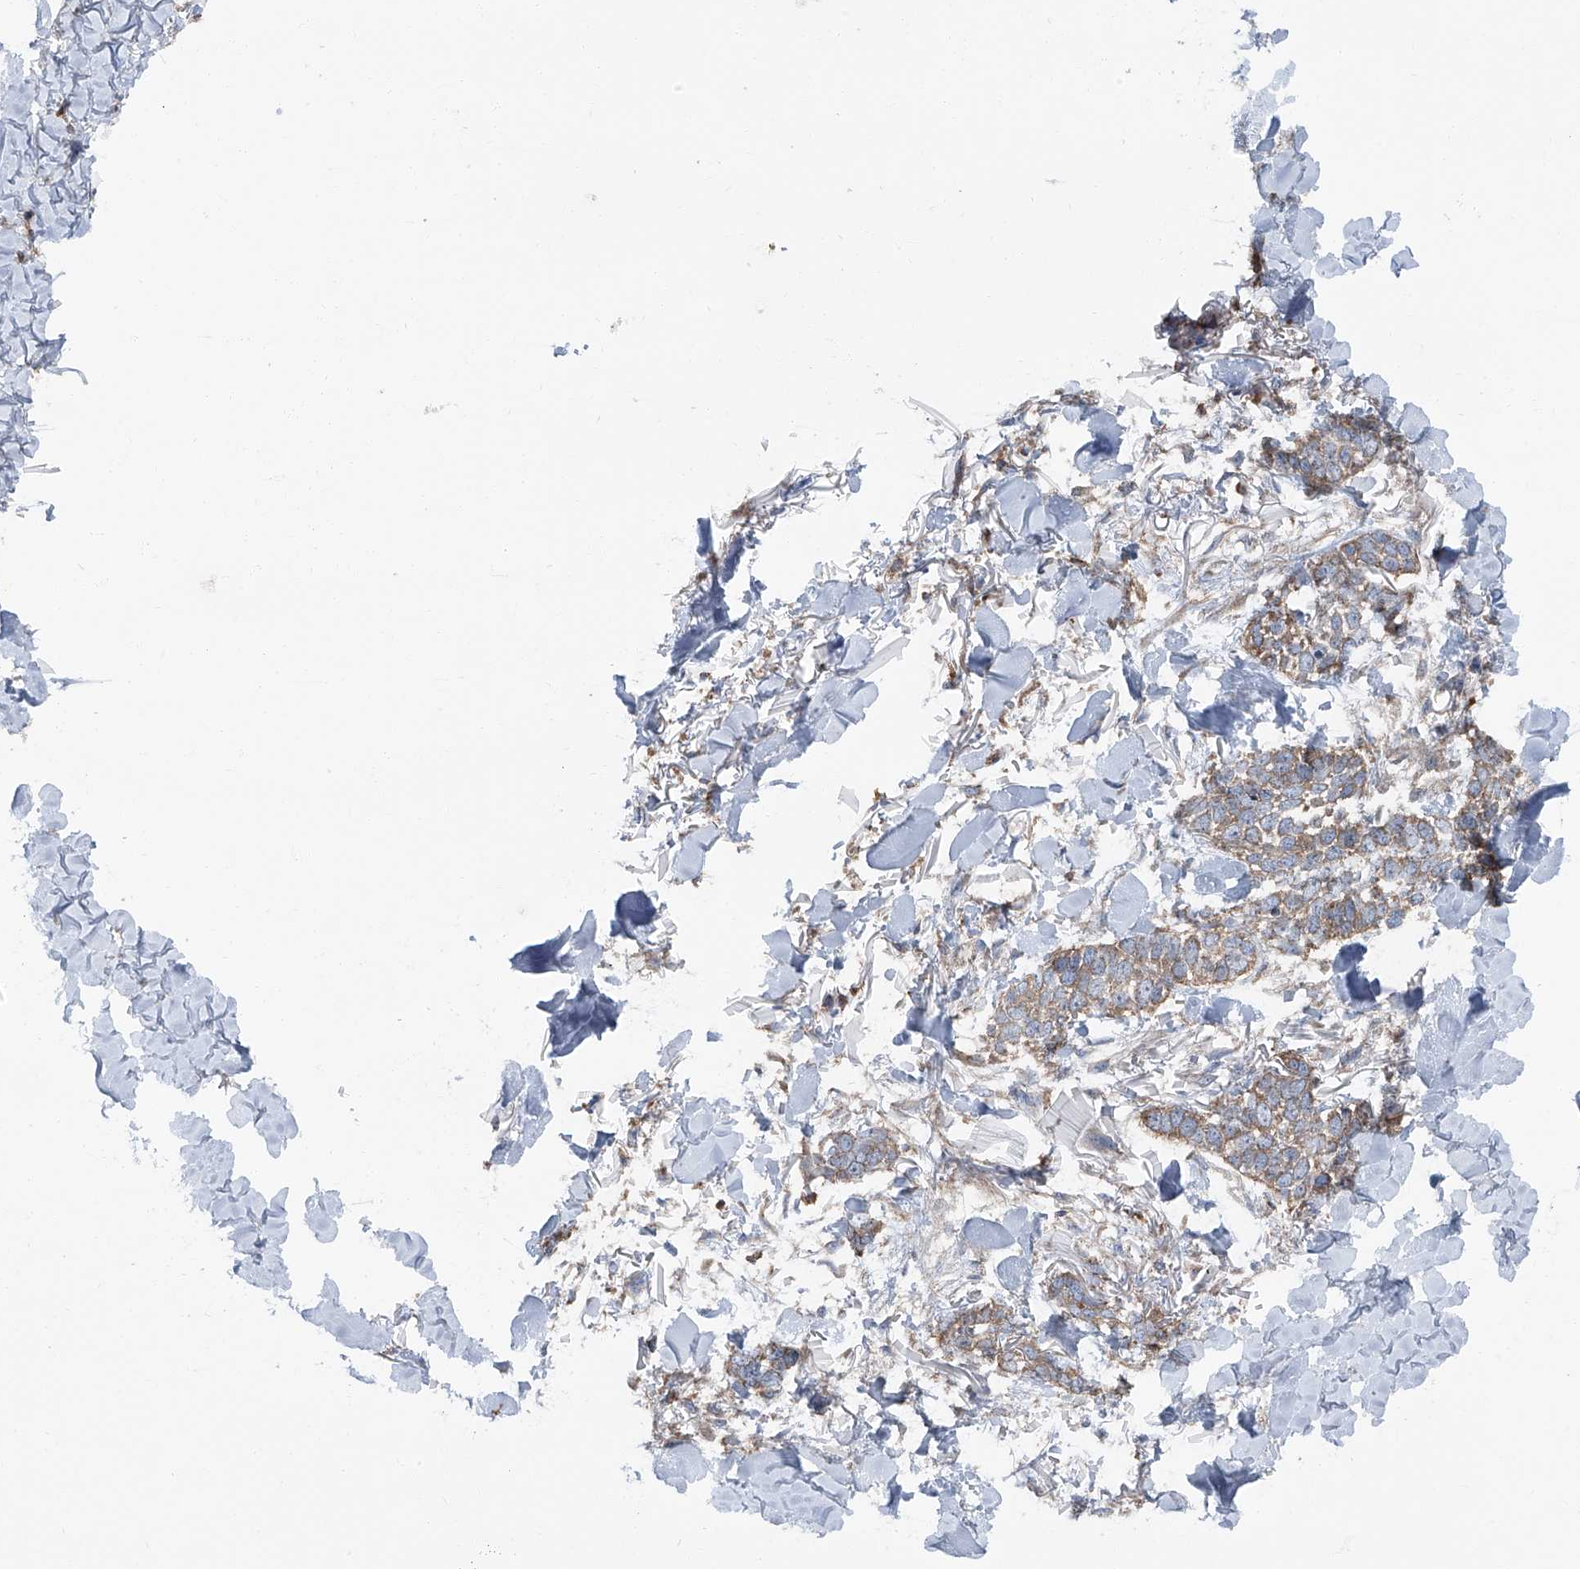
{"staining": {"intensity": "moderate", "quantity": ">75%", "location": "cytoplasmic/membranous"}, "tissue": "skin cancer", "cell_type": "Tumor cells", "image_type": "cancer", "snomed": [{"axis": "morphology", "description": "Normal tissue, NOS"}, {"axis": "morphology", "description": "Basal cell carcinoma"}, {"axis": "topography", "description": "Skin"}], "caption": "An image of skin basal cell carcinoma stained for a protein reveals moderate cytoplasmic/membranous brown staining in tumor cells. (DAB (3,3'-diaminobenzidine) IHC, brown staining for protein, blue staining for nuclei).", "gene": "GPR142", "patient": {"sex": "male", "age": 77}}